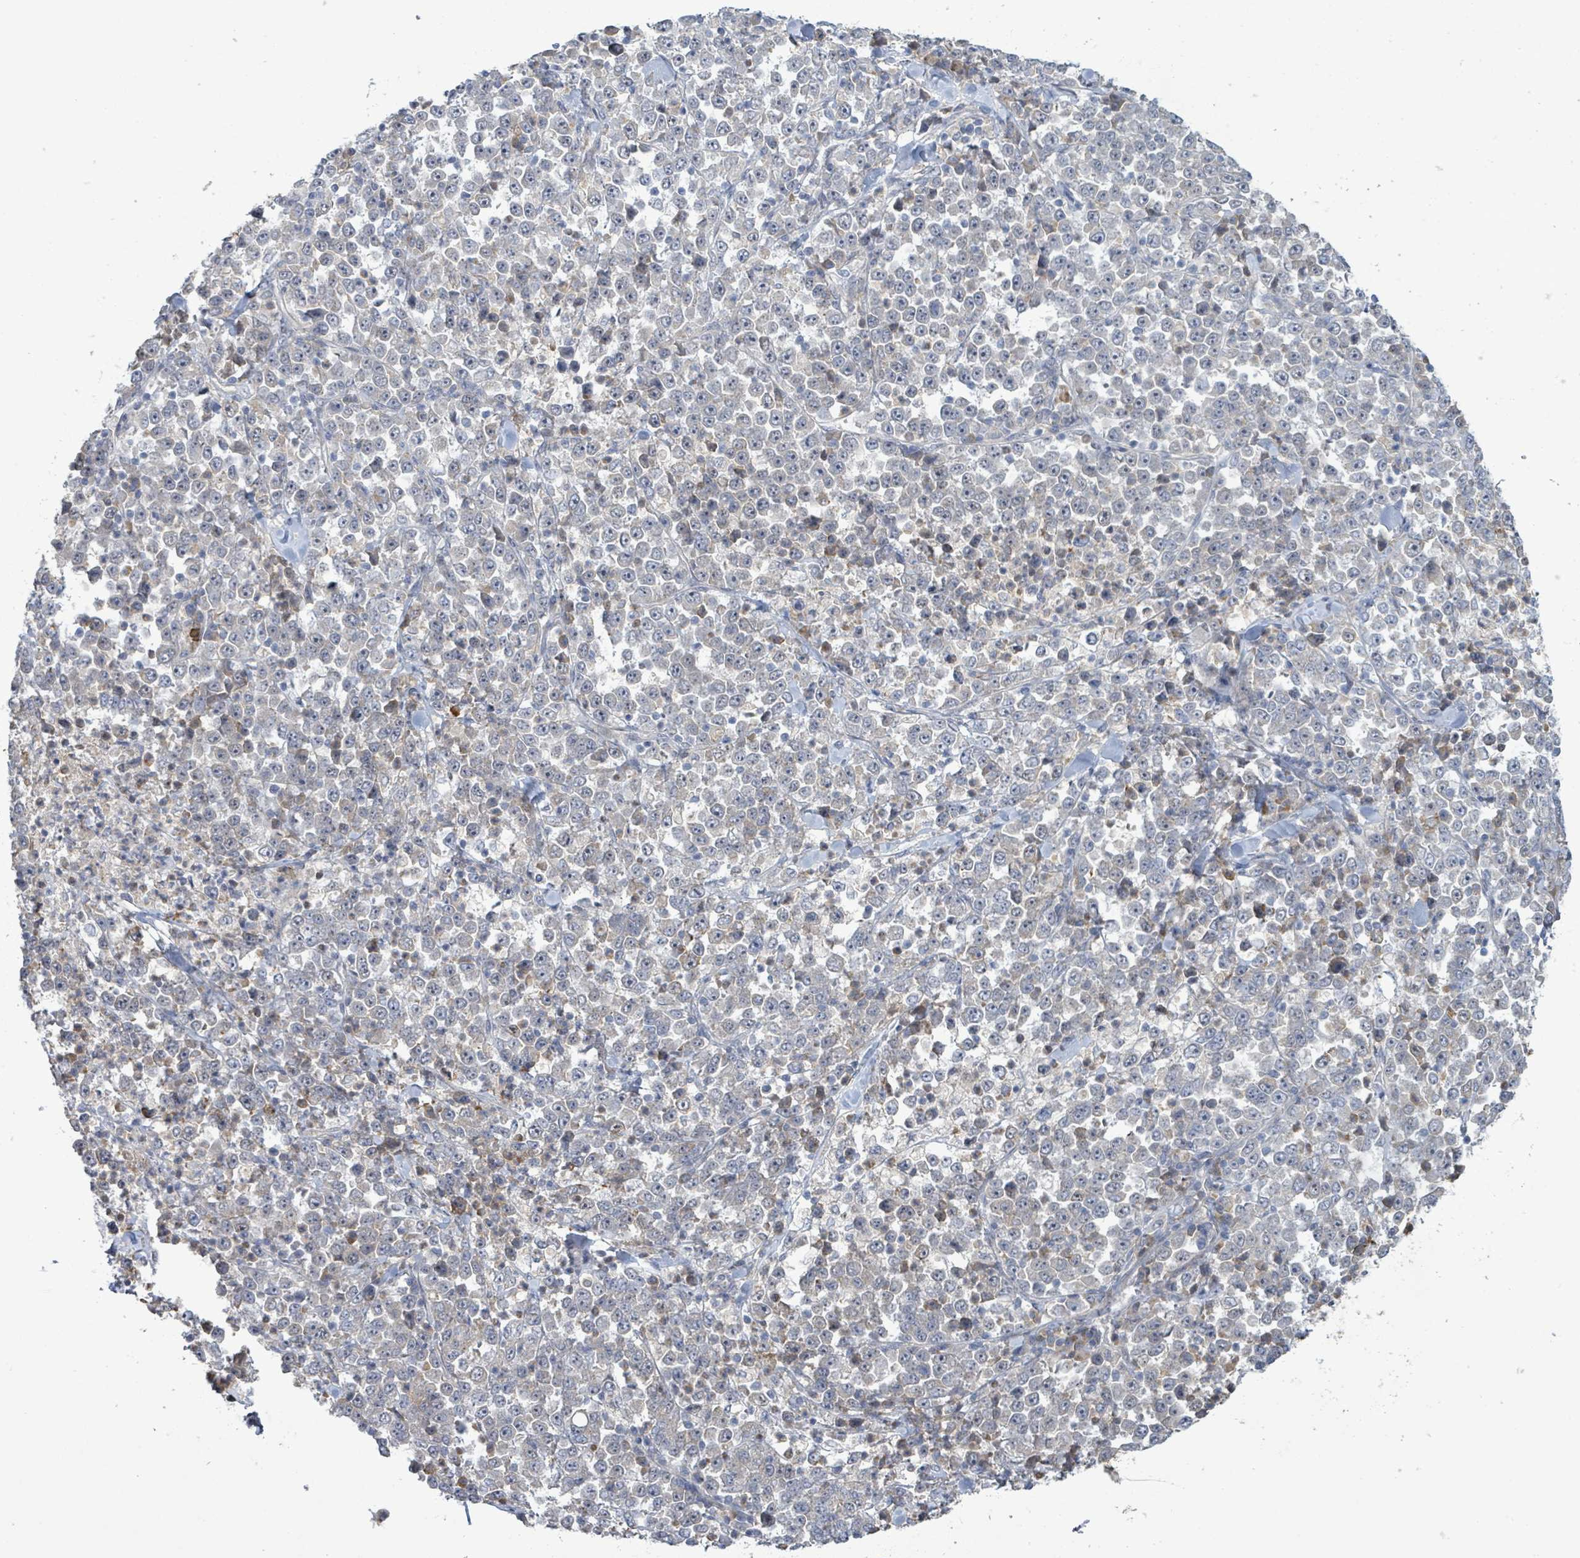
{"staining": {"intensity": "negative", "quantity": "none", "location": "none"}, "tissue": "stomach cancer", "cell_type": "Tumor cells", "image_type": "cancer", "snomed": [{"axis": "morphology", "description": "Normal tissue, NOS"}, {"axis": "morphology", "description": "Adenocarcinoma, NOS"}, {"axis": "topography", "description": "Stomach, upper"}, {"axis": "topography", "description": "Stomach"}], "caption": "This is an immunohistochemistry image of adenocarcinoma (stomach). There is no expression in tumor cells.", "gene": "SLIT3", "patient": {"sex": "male", "age": 59}}